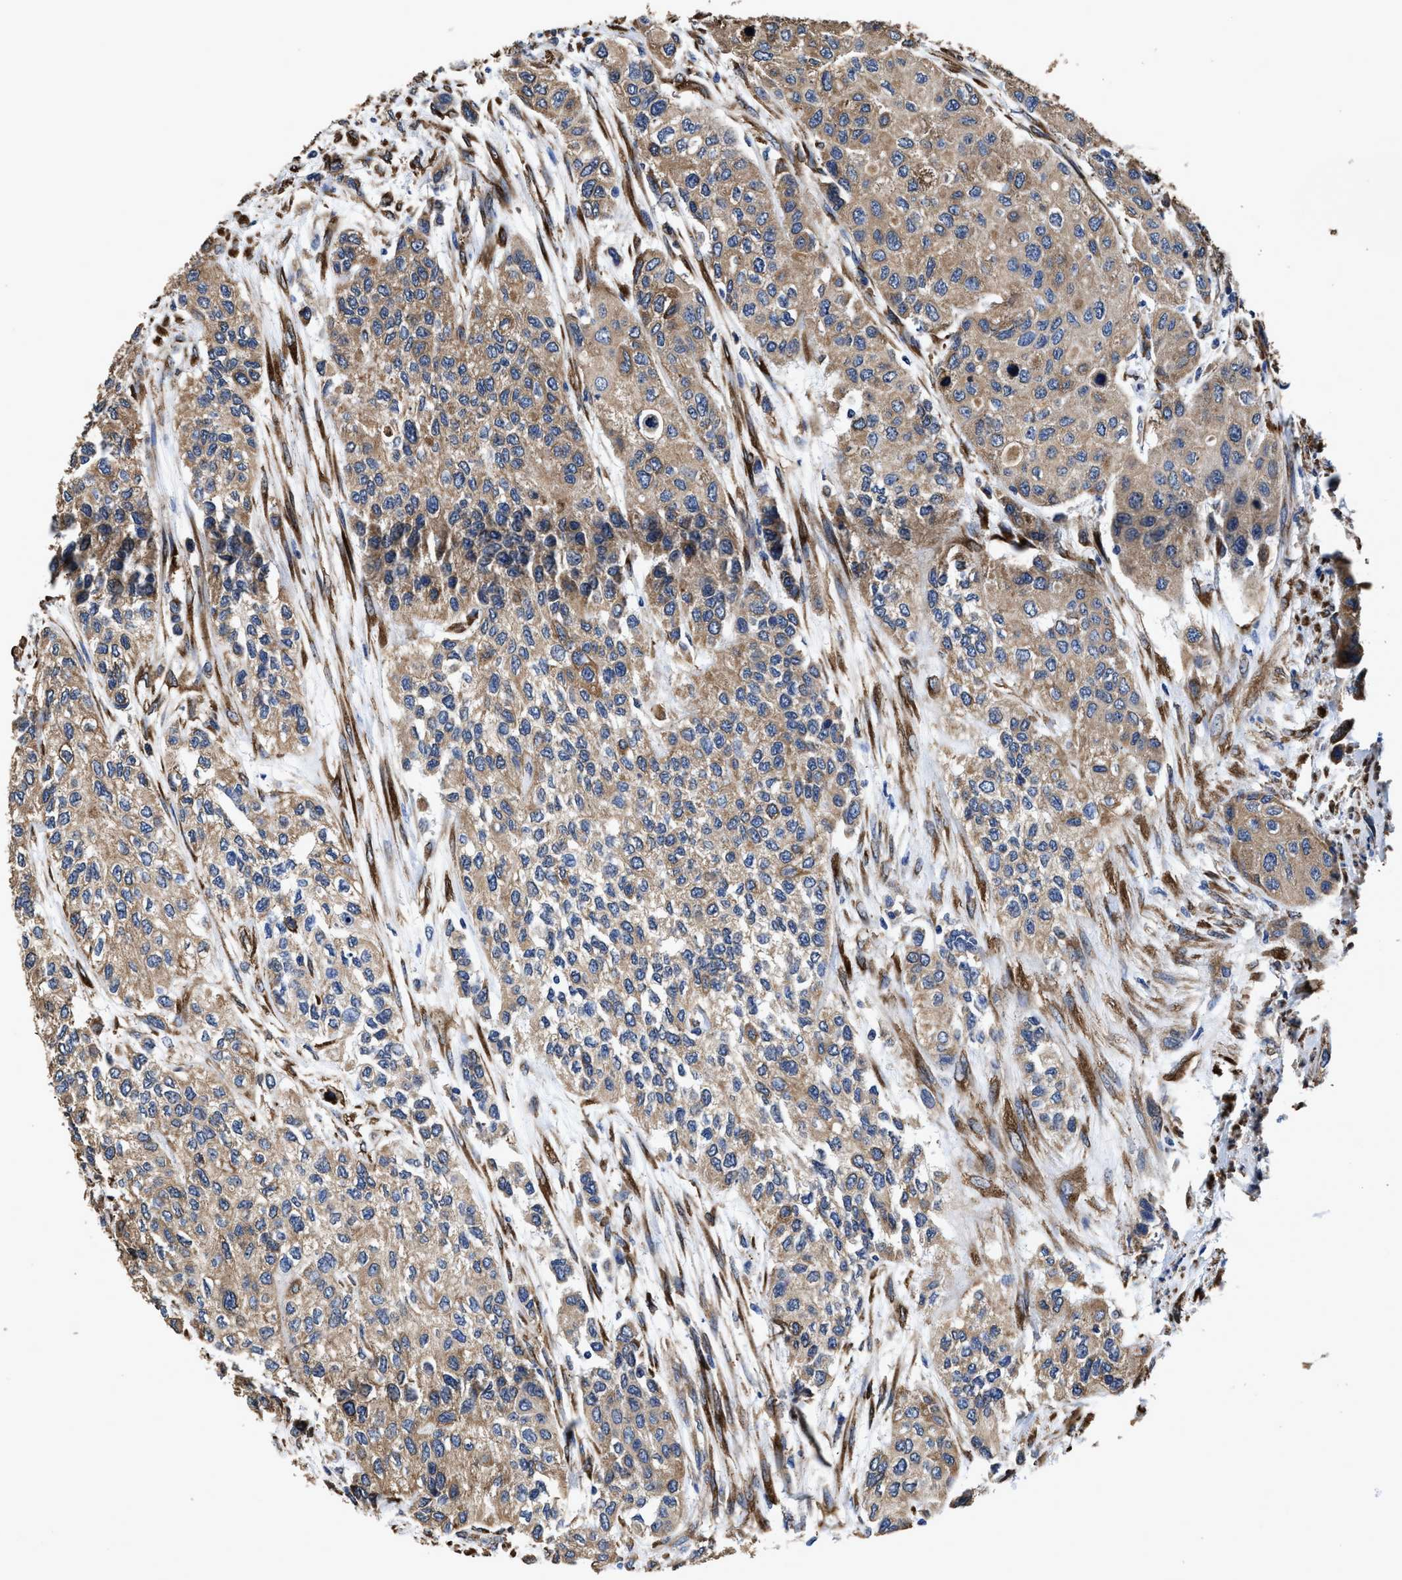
{"staining": {"intensity": "moderate", "quantity": ">75%", "location": "cytoplasmic/membranous"}, "tissue": "urothelial cancer", "cell_type": "Tumor cells", "image_type": "cancer", "snomed": [{"axis": "morphology", "description": "Urothelial carcinoma, High grade"}, {"axis": "topography", "description": "Urinary bladder"}], "caption": "An immunohistochemistry photomicrograph of tumor tissue is shown. Protein staining in brown labels moderate cytoplasmic/membranous positivity in high-grade urothelial carcinoma within tumor cells.", "gene": "IDNK", "patient": {"sex": "female", "age": 56}}